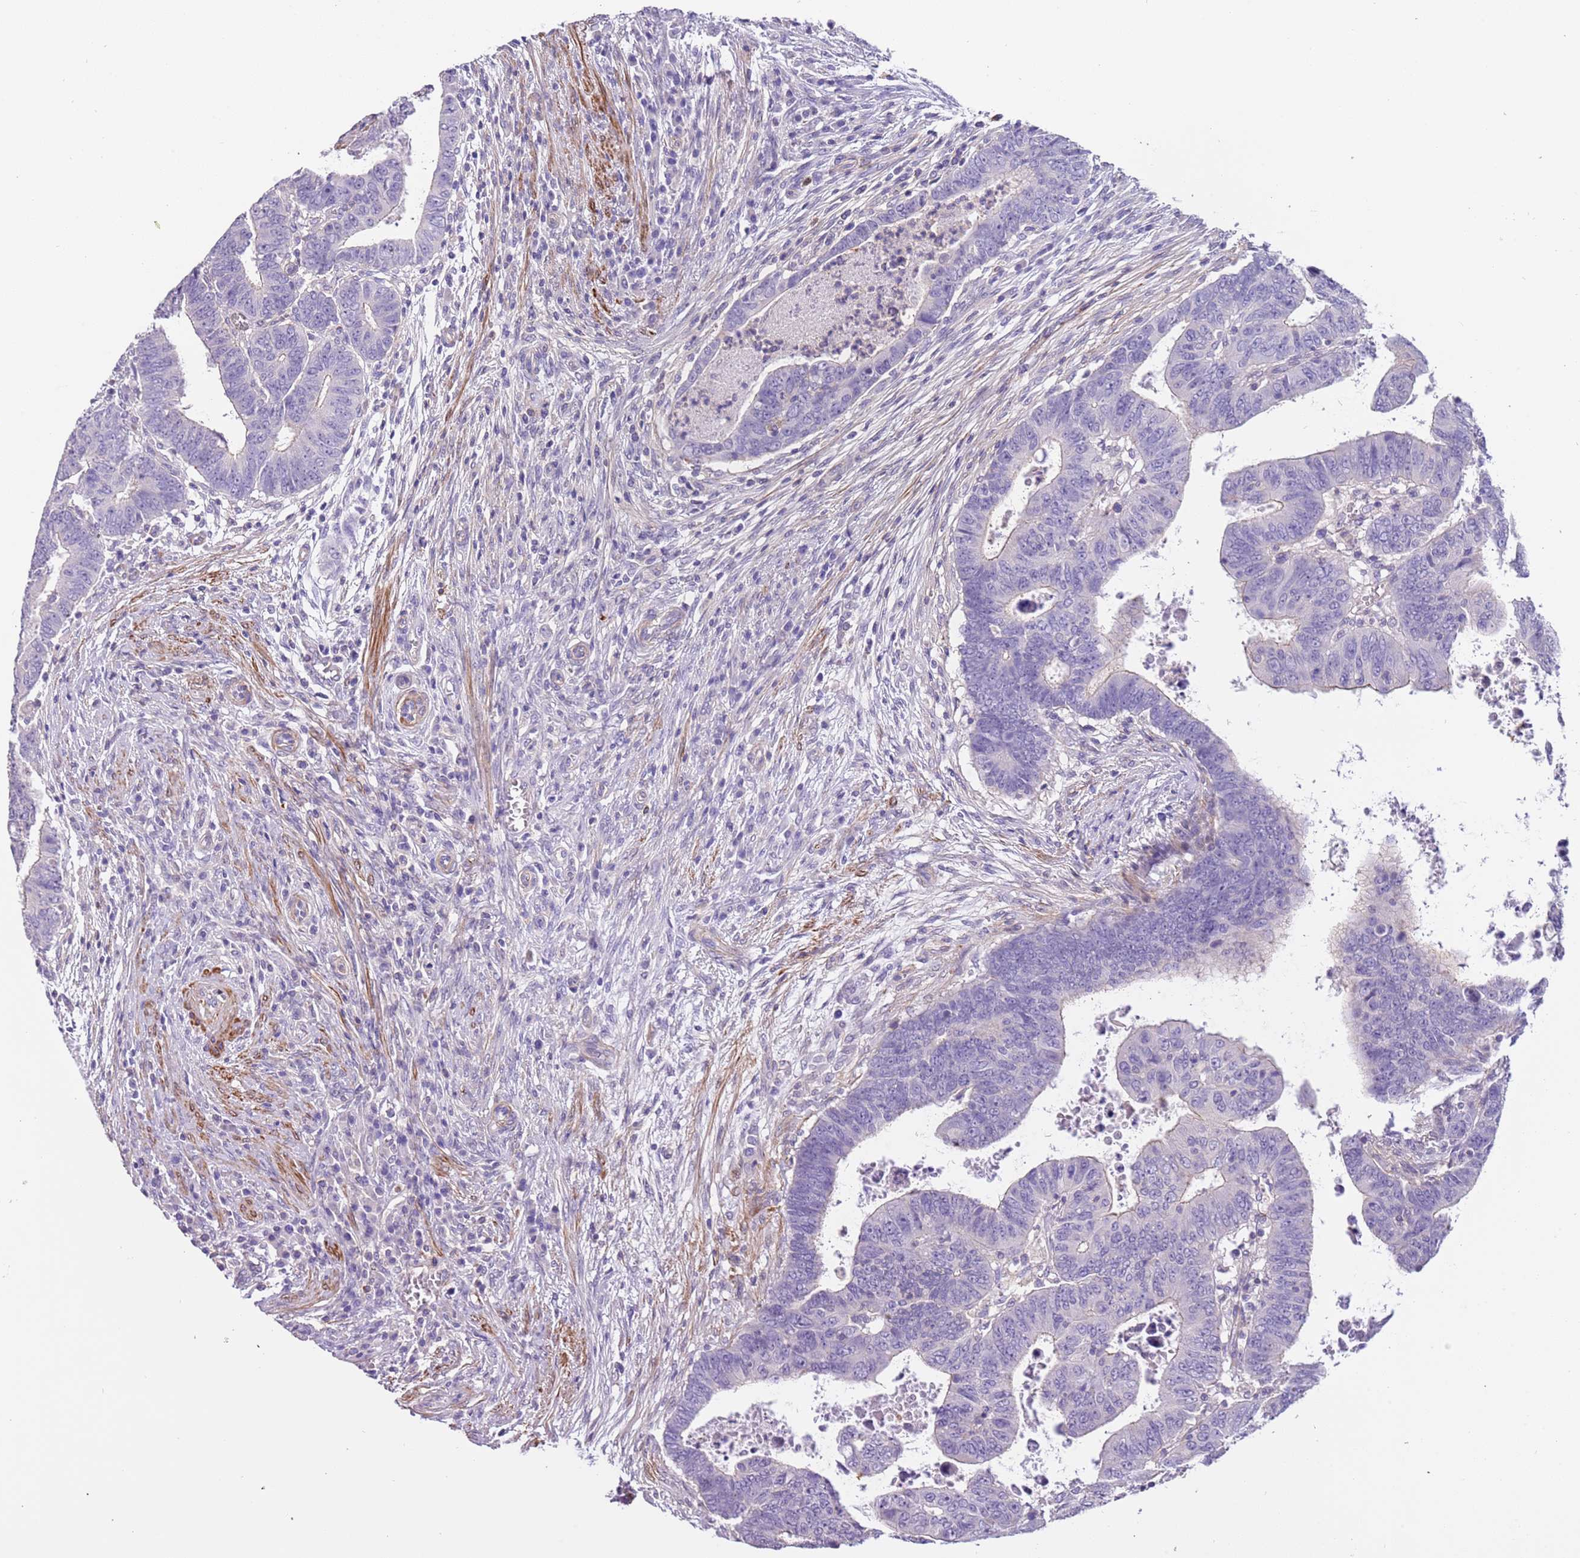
{"staining": {"intensity": "negative", "quantity": "none", "location": "none"}, "tissue": "colorectal cancer", "cell_type": "Tumor cells", "image_type": "cancer", "snomed": [{"axis": "morphology", "description": "Normal tissue, NOS"}, {"axis": "morphology", "description": "Adenocarcinoma, NOS"}, {"axis": "topography", "description": "Rectum"}], "caption": "The immunohistochemistry histopathology image has no significant positivity in tumor cells of colorectal cancer (adenocarcinoma) tissue.", "gene": "PCGF2", "patient": {"sex": "female", "age": 65}}